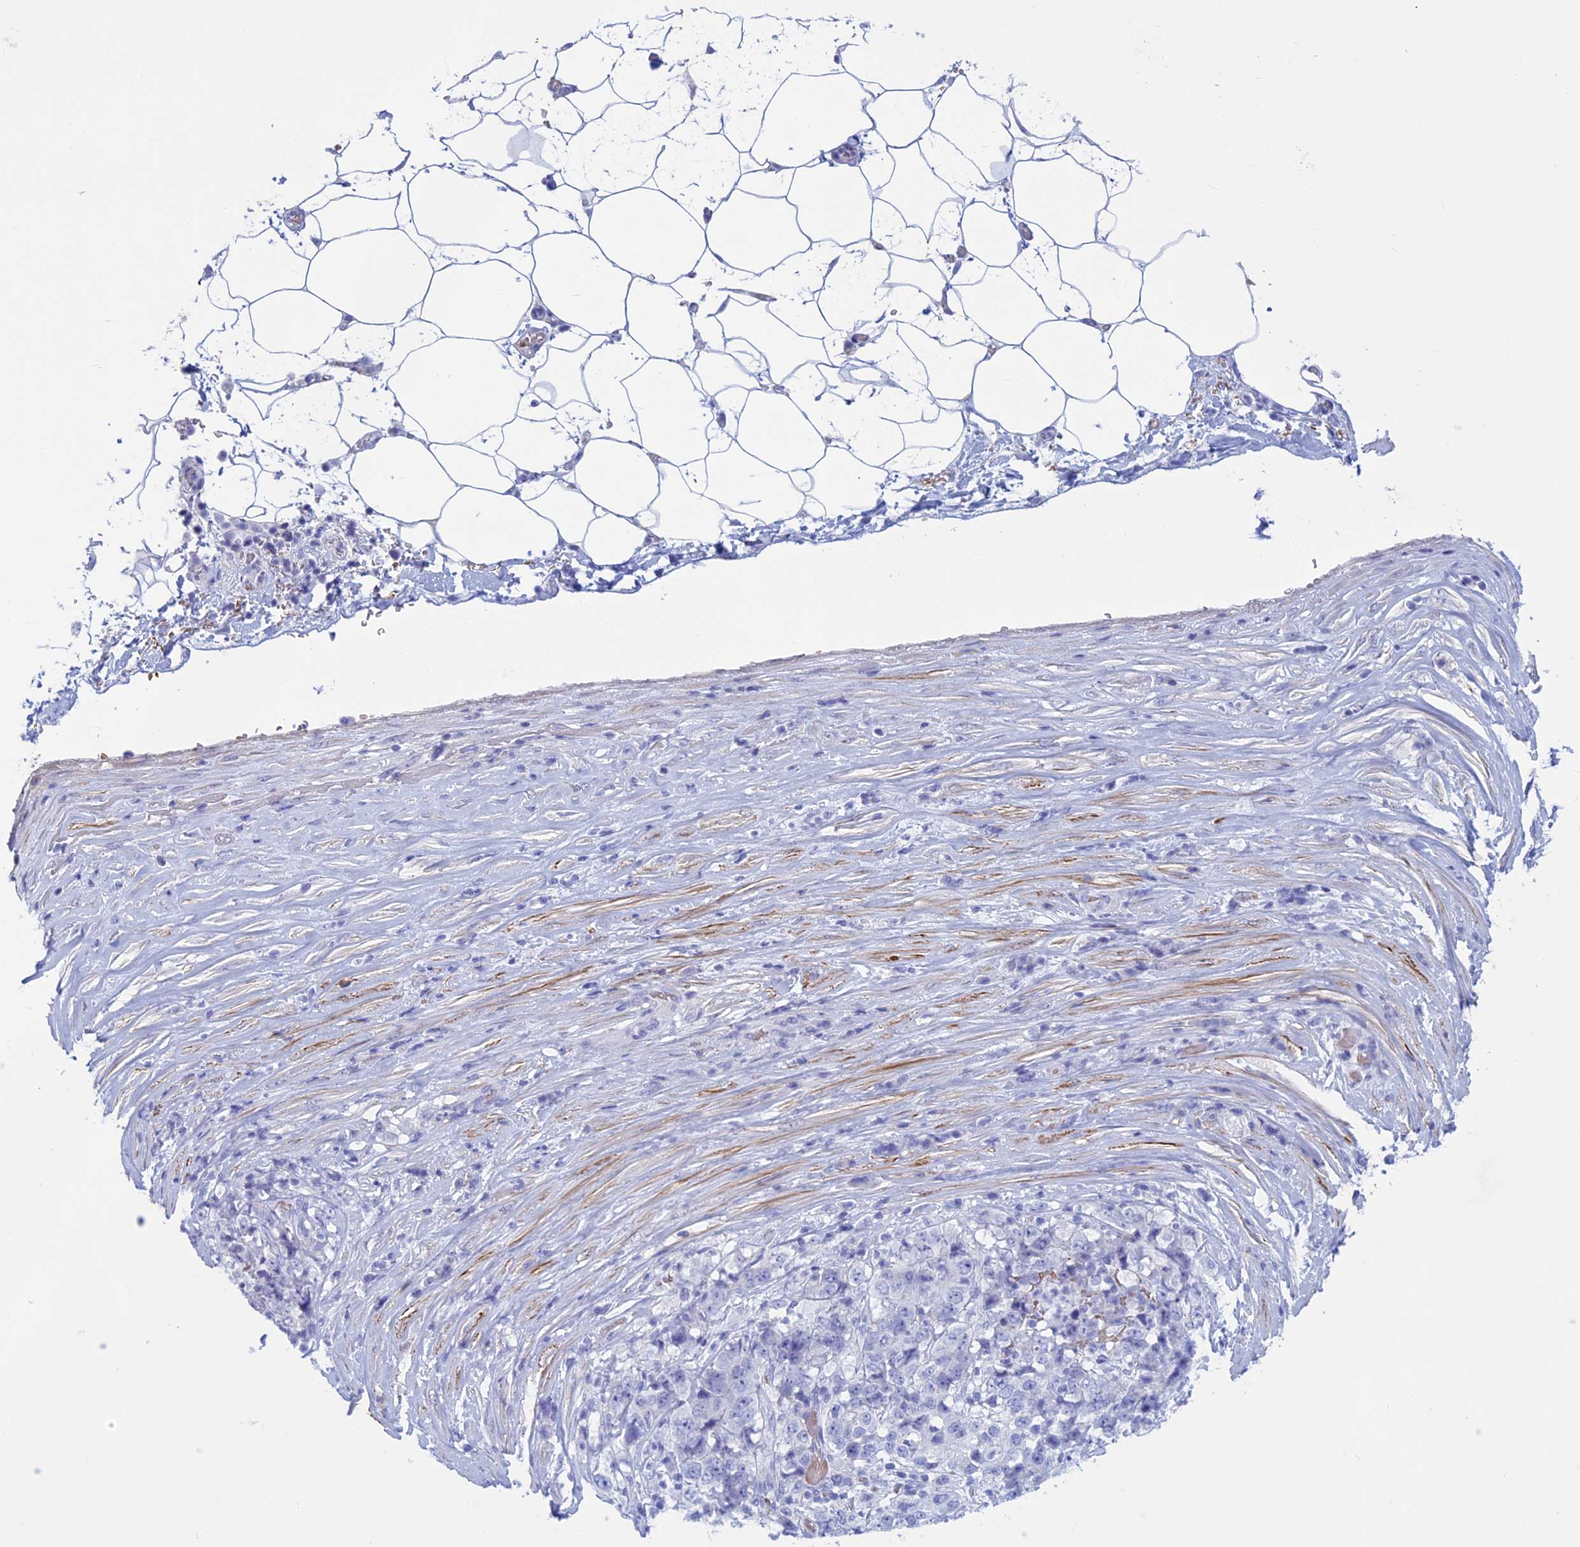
{"staining": {"intensity": "negative", "quantity": "none", "location": "none"}, "tissue": "stomach cancer", "cell_type": "Tumor cells", "image_type": "cancer", "snomed": [{"axis": "morphology", "description": "Adenocarcinoma, NOS"}, {"axis": "topography", "description": "Stomach"}], "caption": "Immunohistochemical staining of stomach cancer demonstrates no significant positivity in tumor cells.", "gene": "GAPDHS", "patient": {"sex": "male", "age": 59}}